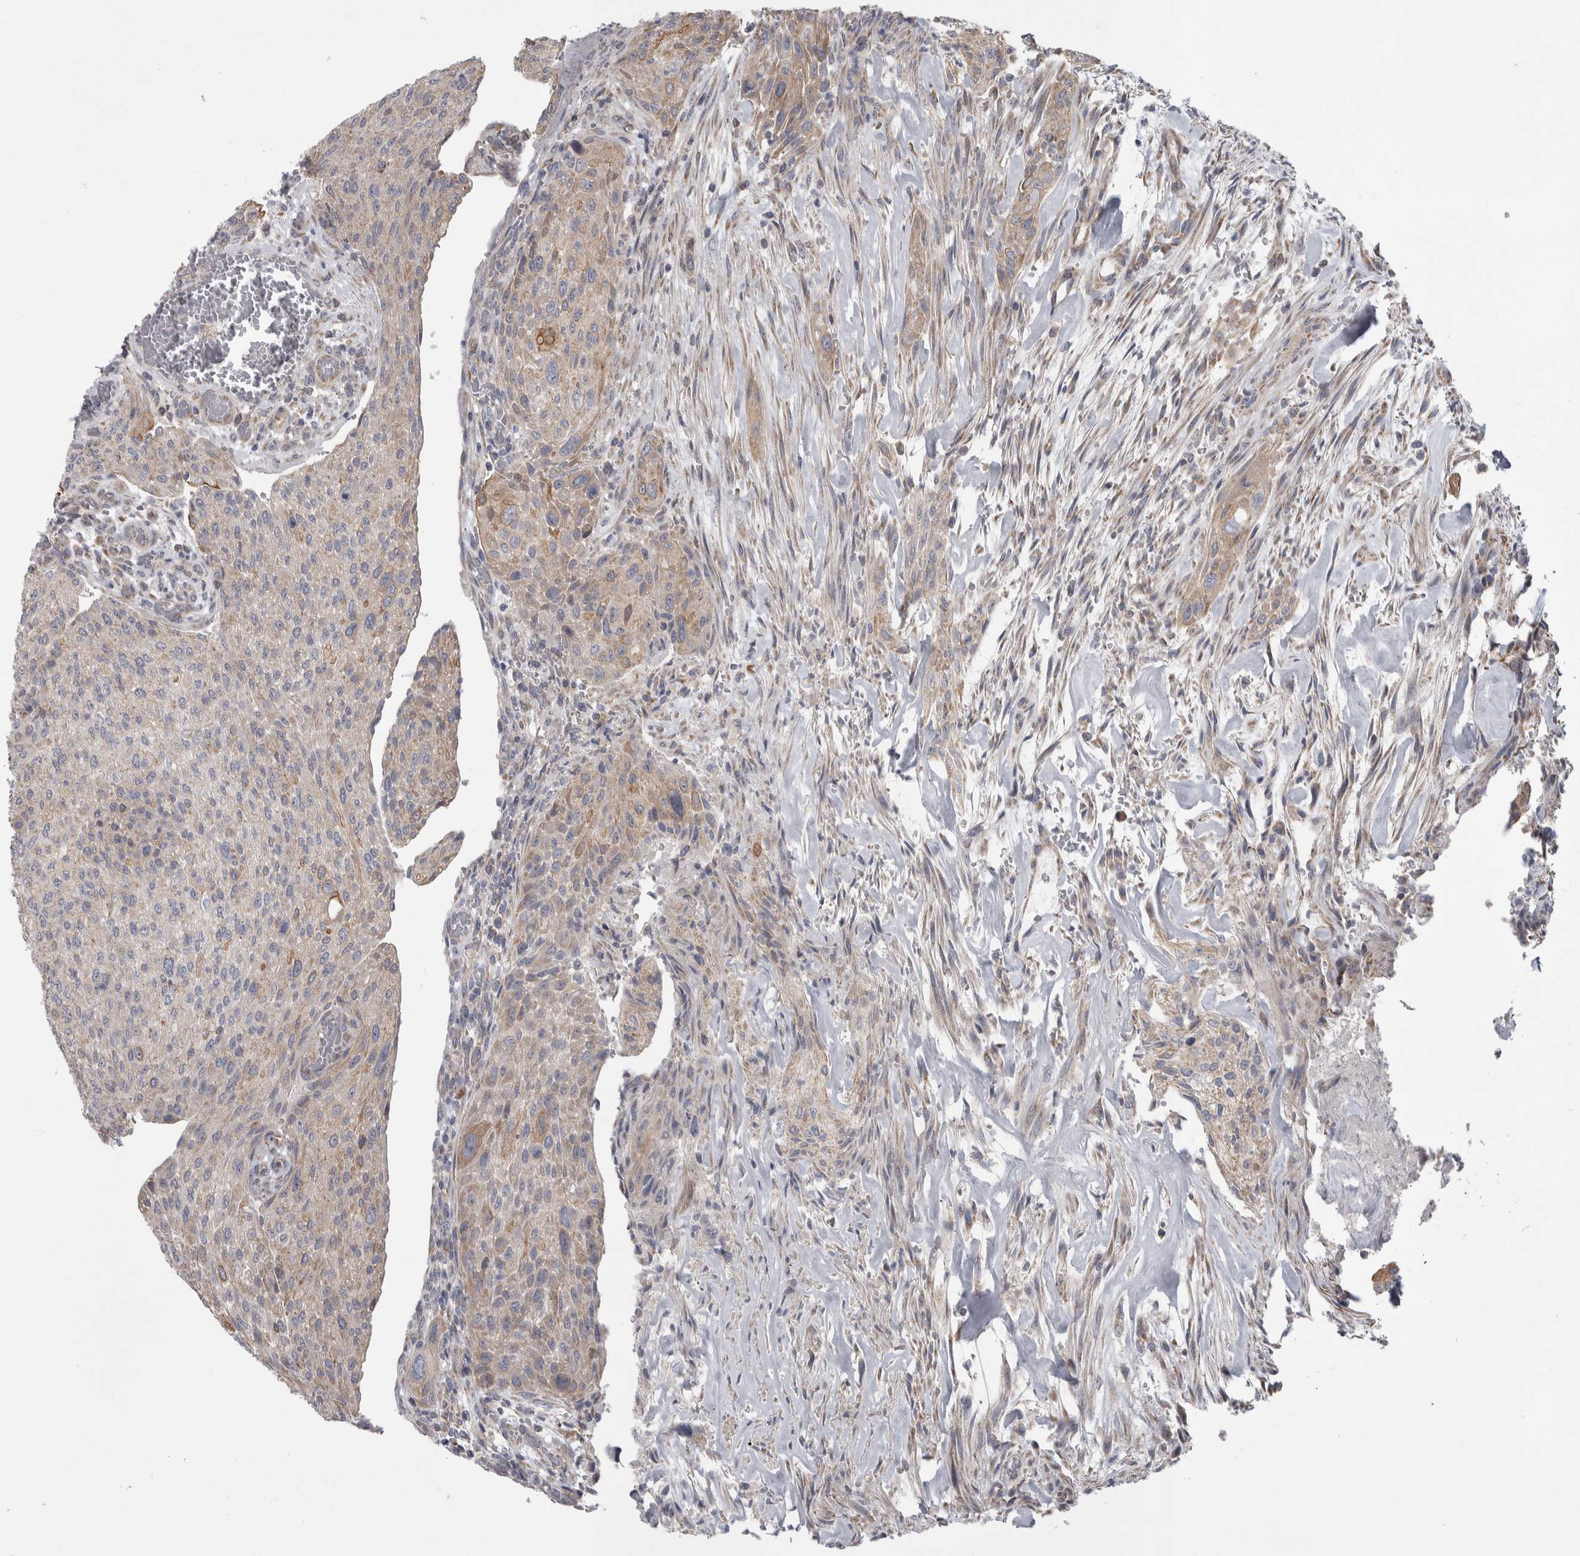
{"staining": {"intensity": "weak", "quantity": ">75%", "location": "cytoplasmic/membranous"}, "tissue": "urothelial cancer", "cell_type": "Tumor cells", "image_type": "cancer", "snomed": [{"axis": "morphology", "description": "Urothelial carcinoma, Low grade"}, {"axis": "morphology", "description": "Urothelial carcinoma, High grade"}, {"axis": "topography", "description": "Urinary bladder"}], "caption": "Tumor cells show low levels of weak cytoplasmic/membranous positivity in about >75% of cells in urothelial carcinoma (low-grade).", "gene": "SCO1", "patient": {"sex": "male", "age": 35}}